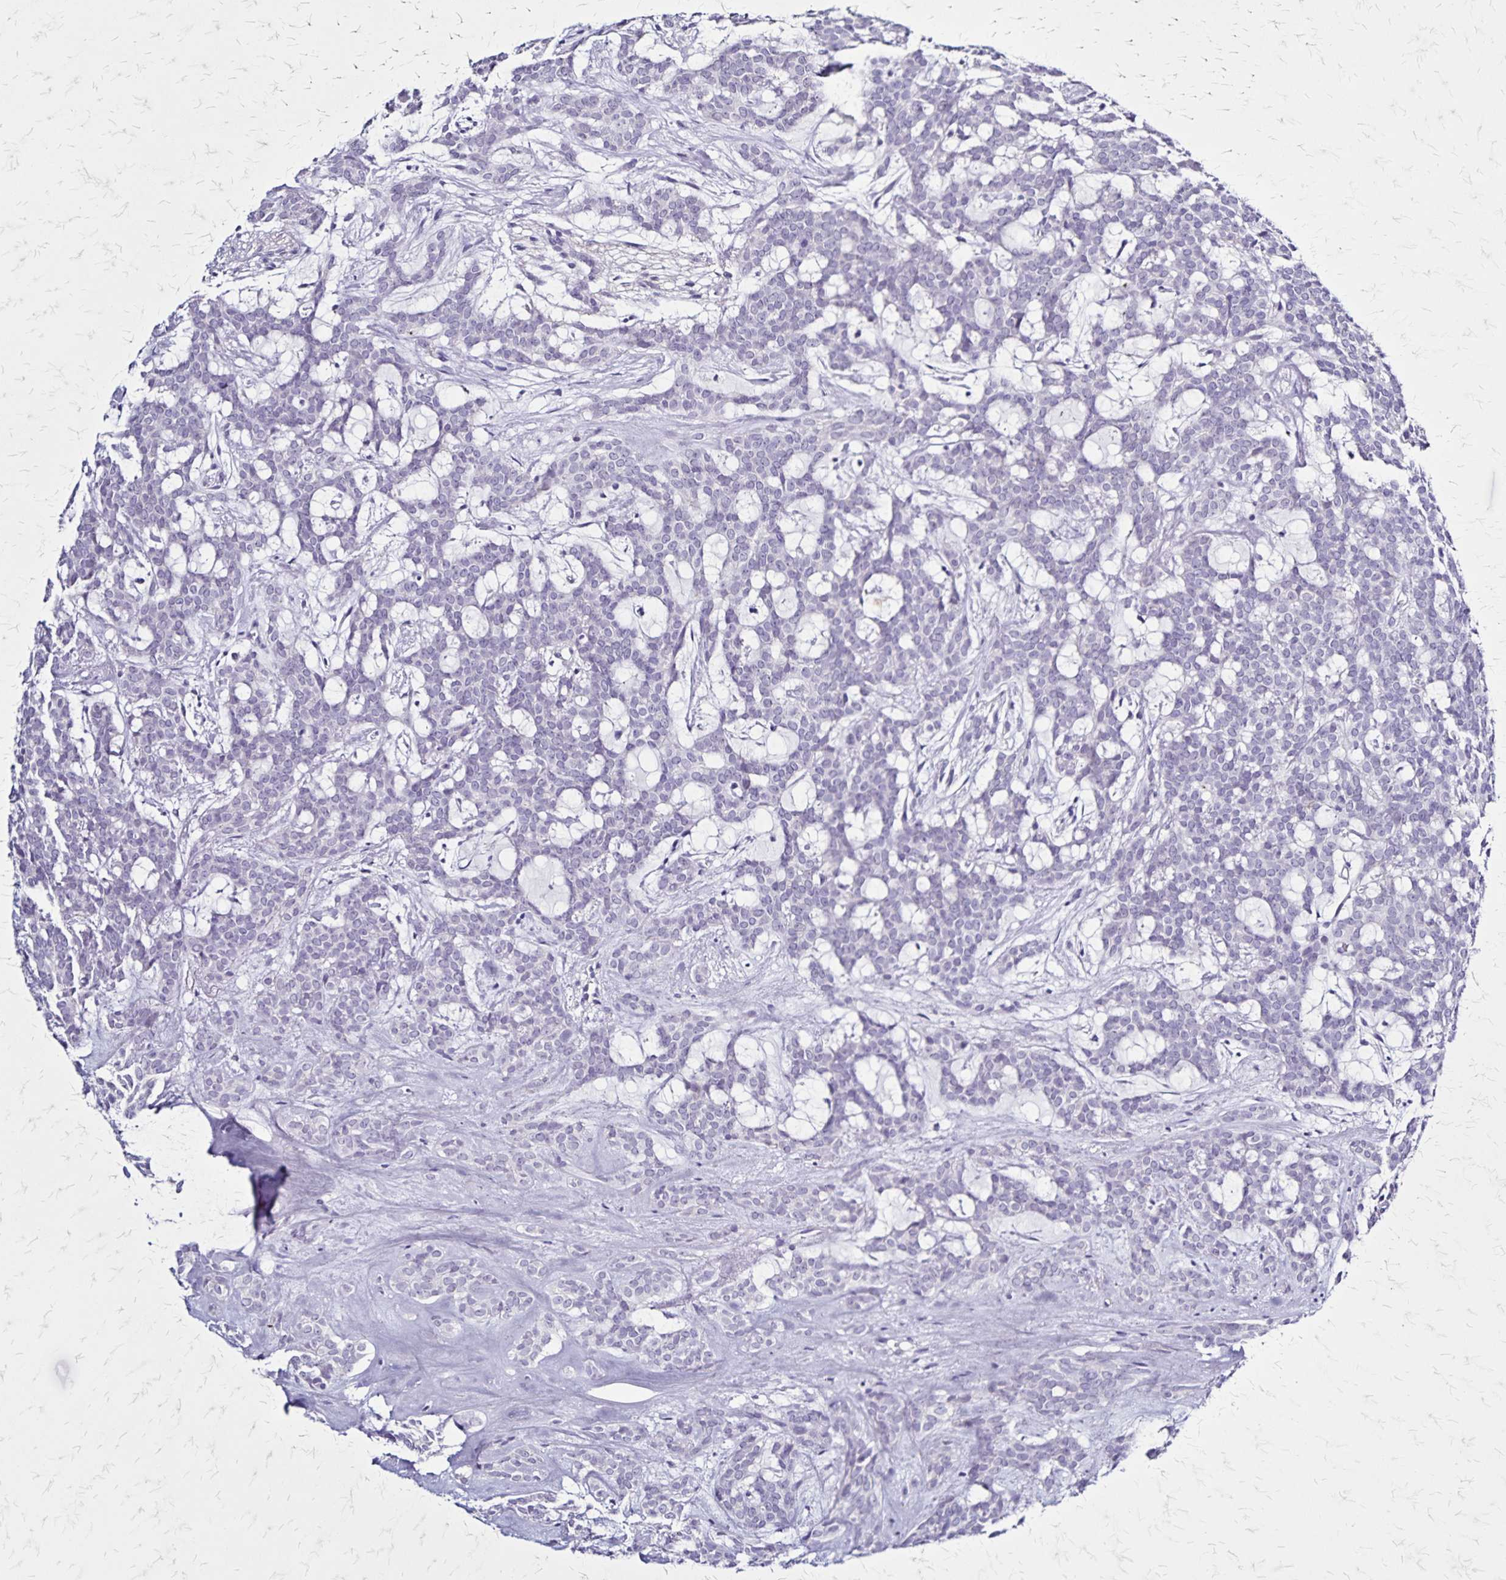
{"staining": {"intensity": "negative", "quantity": "none", "location": "none"}, "tissue": "head and neck cancer", "cell_type": "Tumor cells", "image_type": "cancer", "snomed": [{"axis": "morphology", "description": "Adenocarcinoma, NOS"}, {"axis": "topography", "description": "Head-Neck"}], "caption": "This is a histopathology image of immunohistochemistry (IHC) staining of head and neck cancer, which shows no expression in tumor cells. (Stains: DAB (3,3'-diaminobenzidine) IHC with hematoxylin counter stain, Microscopy: brightfield microscopy at high magnification).", "gene": "PLXNA4", "patient": {"sex": "female", "age": 57}}